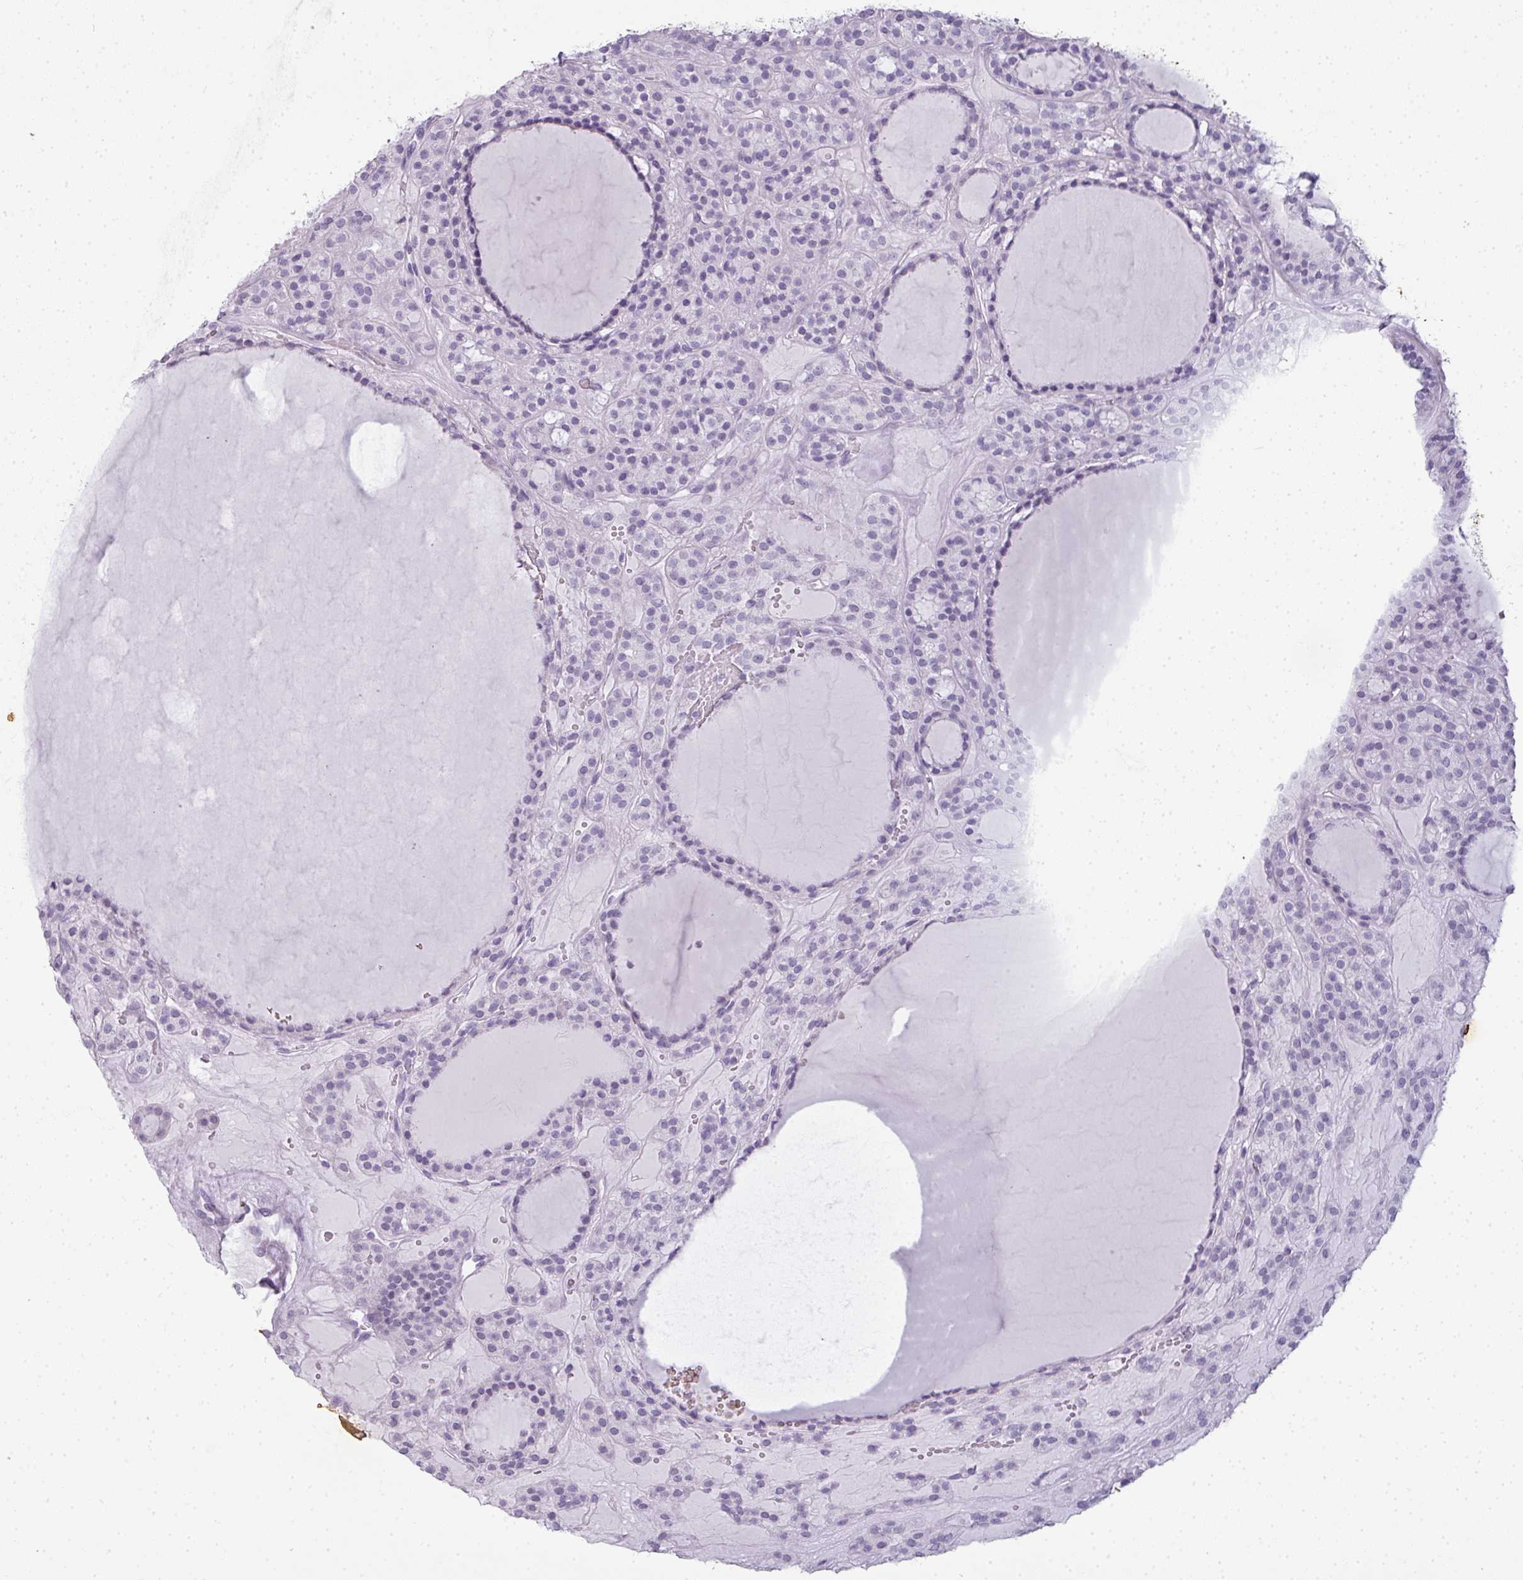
{"staining": {"intensity": "negative", "quantity": "none", "location": "none"}, "tissue": "thyroid cancer", "cell_type": "Tumor cells", "image_type": "cancer", "snomed": [{"axis": "morphology", "description": "Follicular adenoma carcinoma, NOS"}, {"axis": "topography", "description": "Thyroid gland"}], "caption": "Immunohistochemistry (IHC) of human follicular adenoma carcinoma (thyroid) reveals no staining in tumor cells. (Brightfield microscopy of DAB (3,3'-diaminobenzidine) immunohistochemistry at high magnification).", "gene": "RBMY1F", "patient": {"sex": "female", "age": 63}}